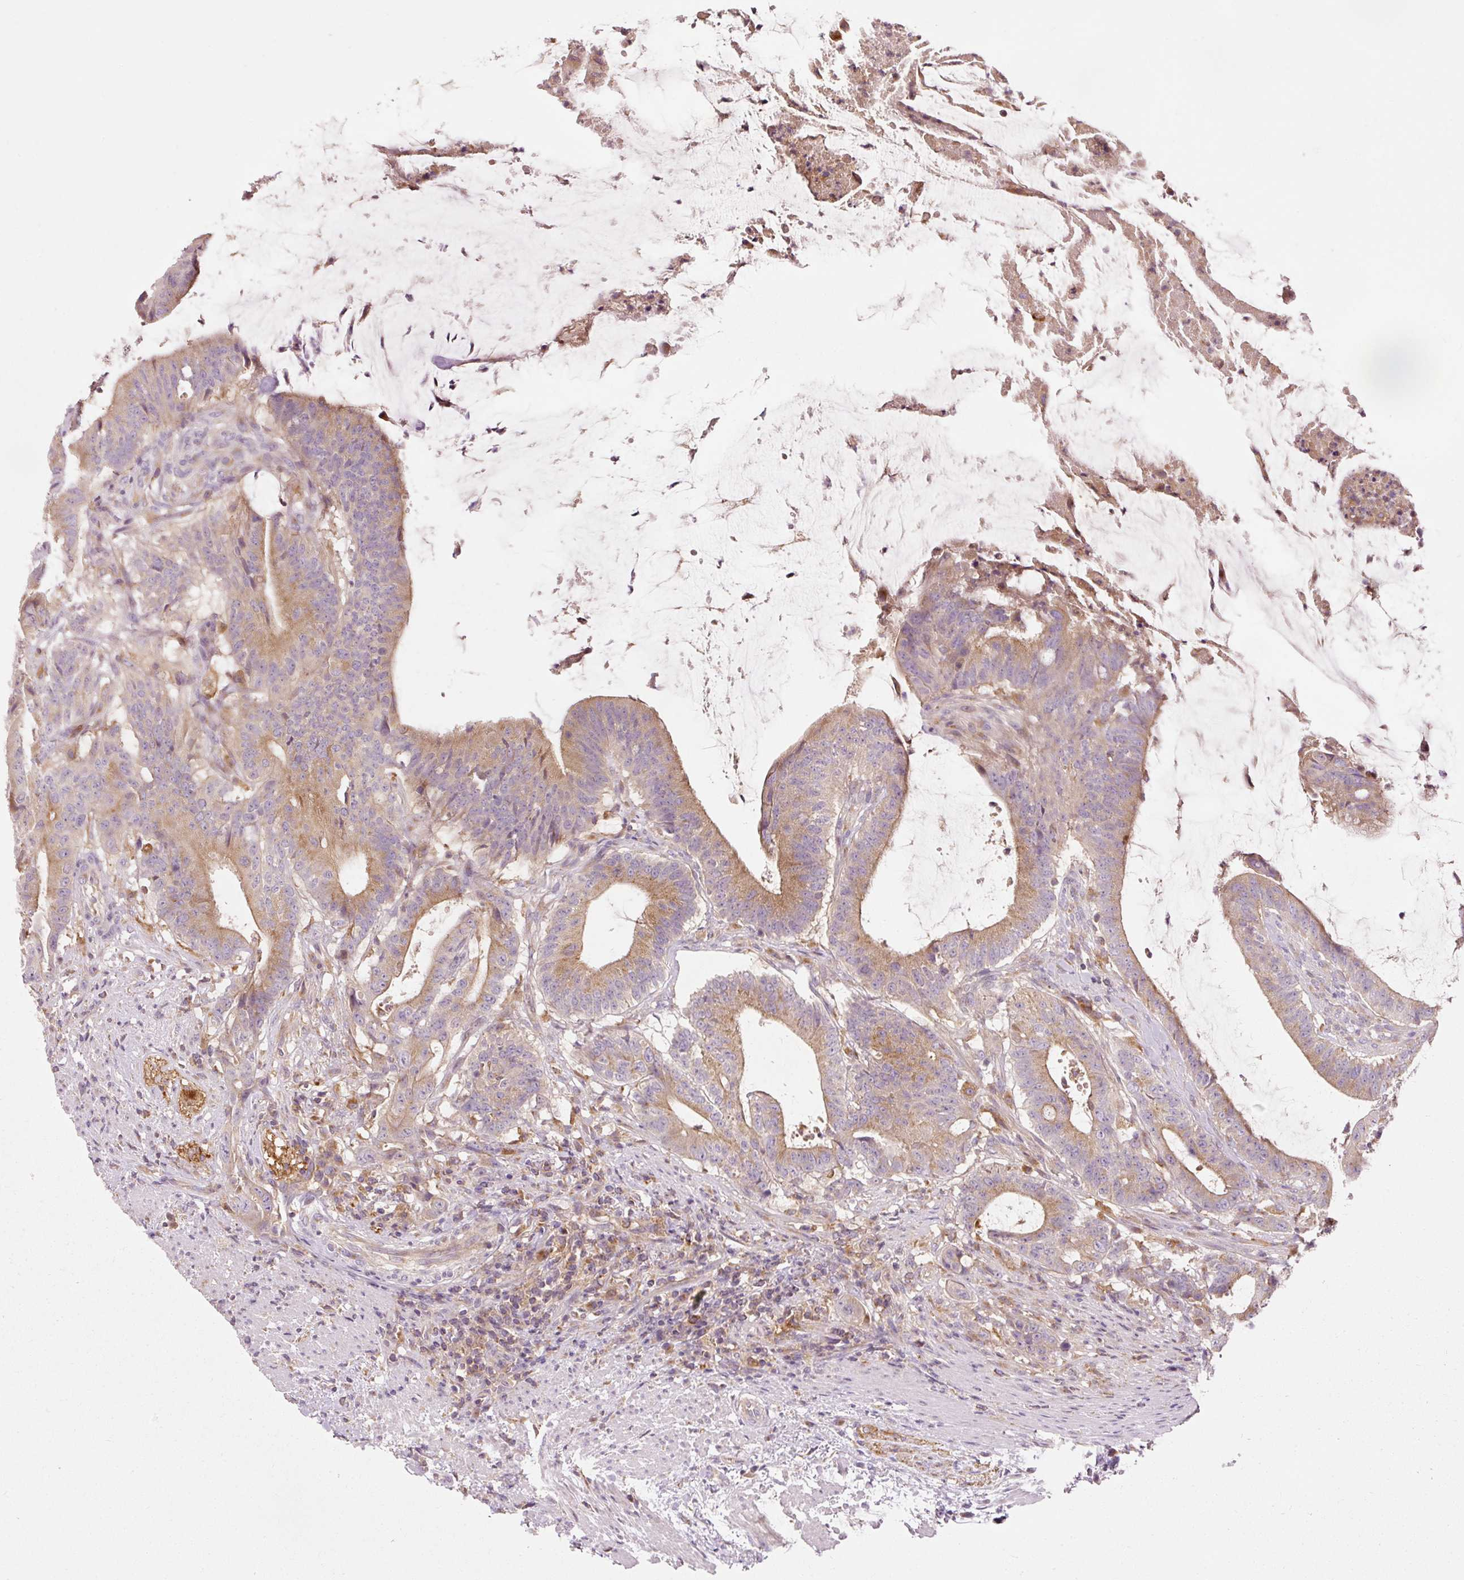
{"staining": {"intensity": "moderate", "quantity": ">75%", "location": "cytoplasmic/membranous"}, "tissue": "colorectal cancer", "cell_type": "Tumor cells", "image_type": "cancer", "snomed": [{"axis": "morphology", "description": "Adenocarcinoma, NOS"}, {"axis": "topography", "description": "Colon"}], "caption": "Colorectal cancer stained with a brown dye displays moderate cytoplasmic/membranous positive positivity in about >75% of tumor cells.", "gene": "NAPA", "patient": {"sex": "female", "age": 43}}